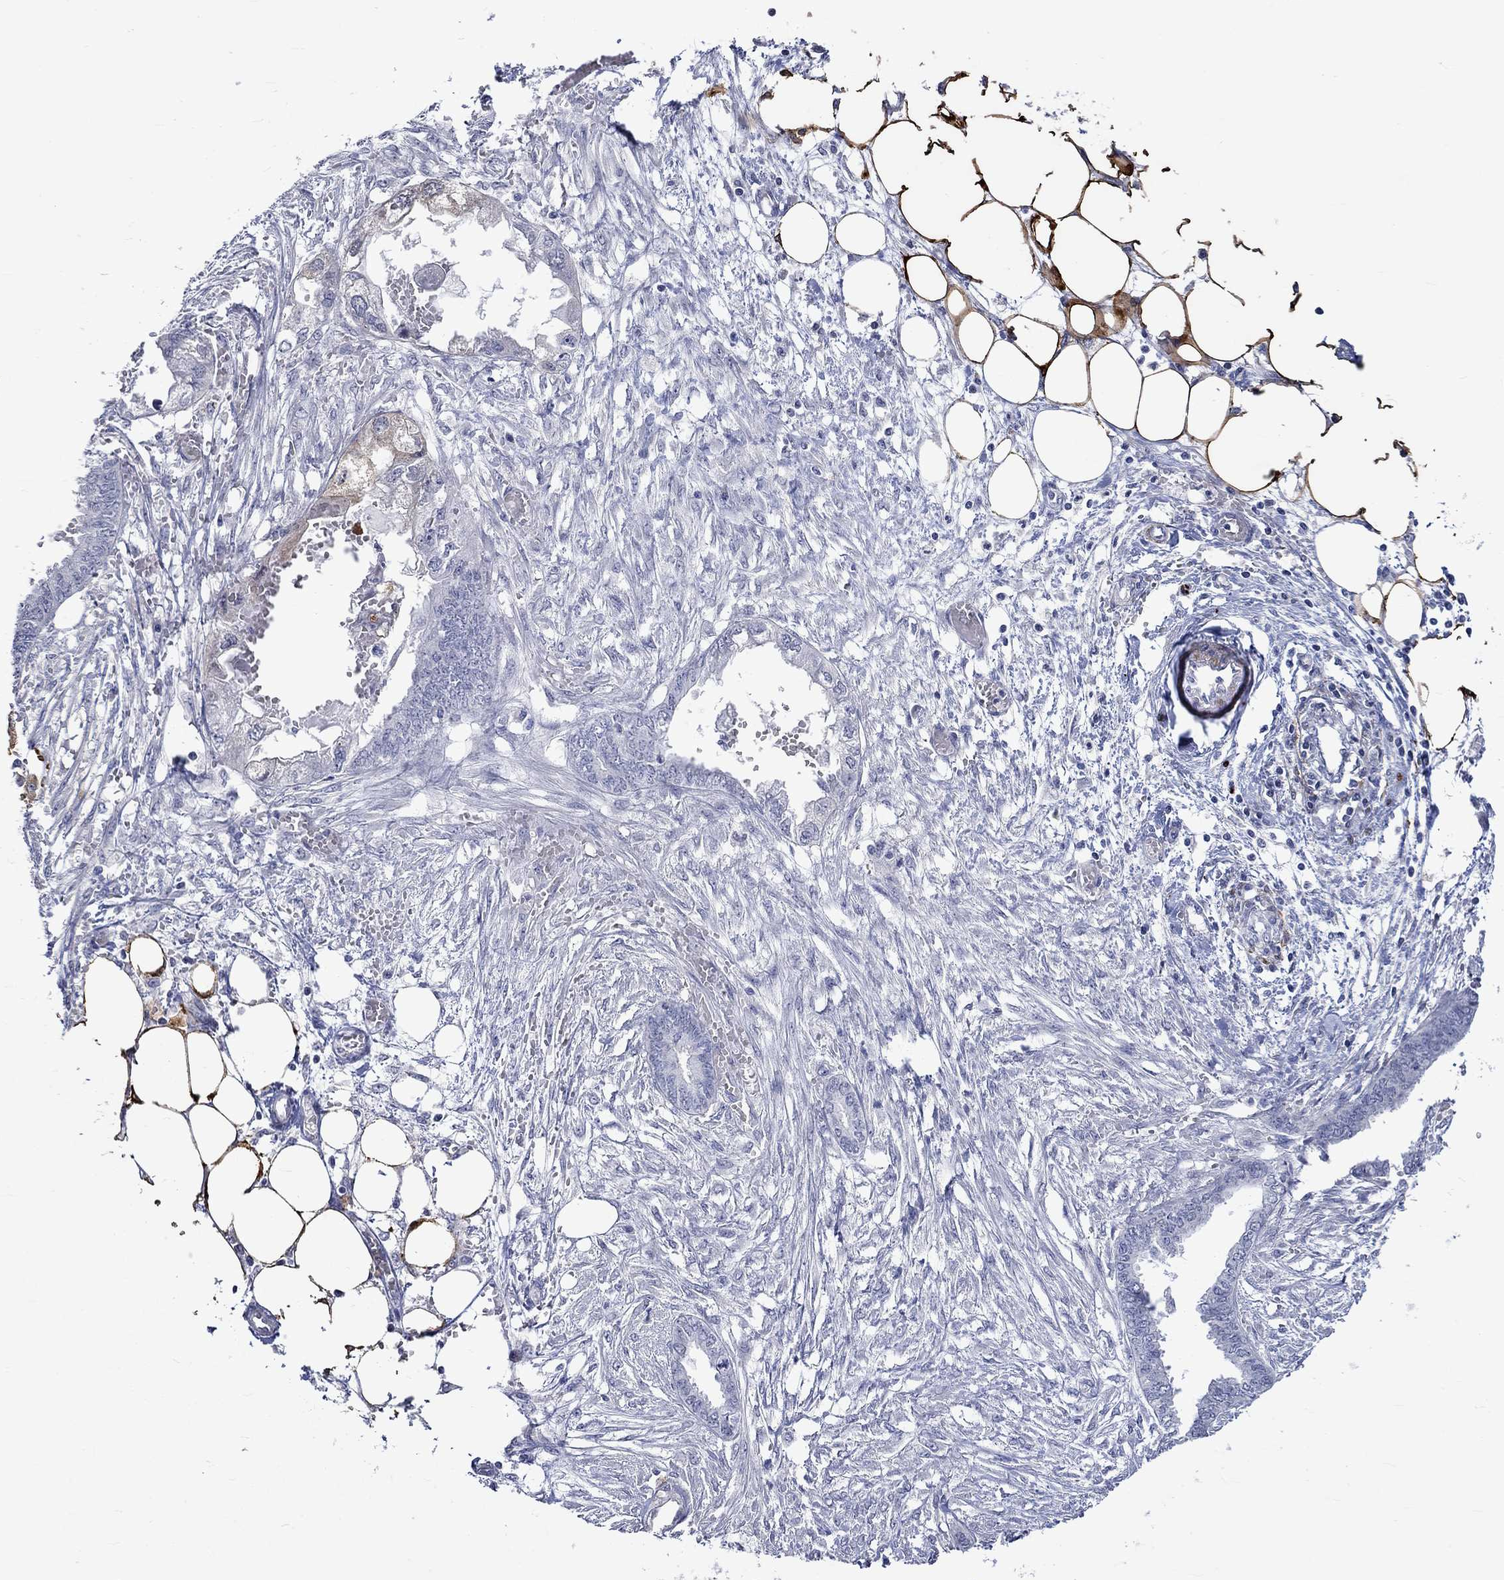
{"staining": {"intensity": "weak", "quantity": "<25%", "location": "cytoplasmic/membranous"}, "tissue": "endometrial cancer", "cell_type": "Tumor cells", "image_type": "cancer", "snomed": [{"axis": "morphology", "description": "Adenocarcinoma, NOS"}, {"axis": "morphology", "description": "Adenocarcinoma, metastatic, NOS"}, {"axis": "topography", "description": "Adipose tissue"}, {"axis": "topography", "description": "Endometrium"}], "caption": "High magnification brightfield microscopy of endometrial cancer (adenocarcinoma) stained with DAB (3,3'-diaminobenzidine) (brown) and counterstained with hematoxylin (blue): tumor cells show no significant staining. (Immunohistochemistry, brightfield microscopy, high magnification).", "gene": "CRYAB", "patient": {"sex": "female", "age": 67}}